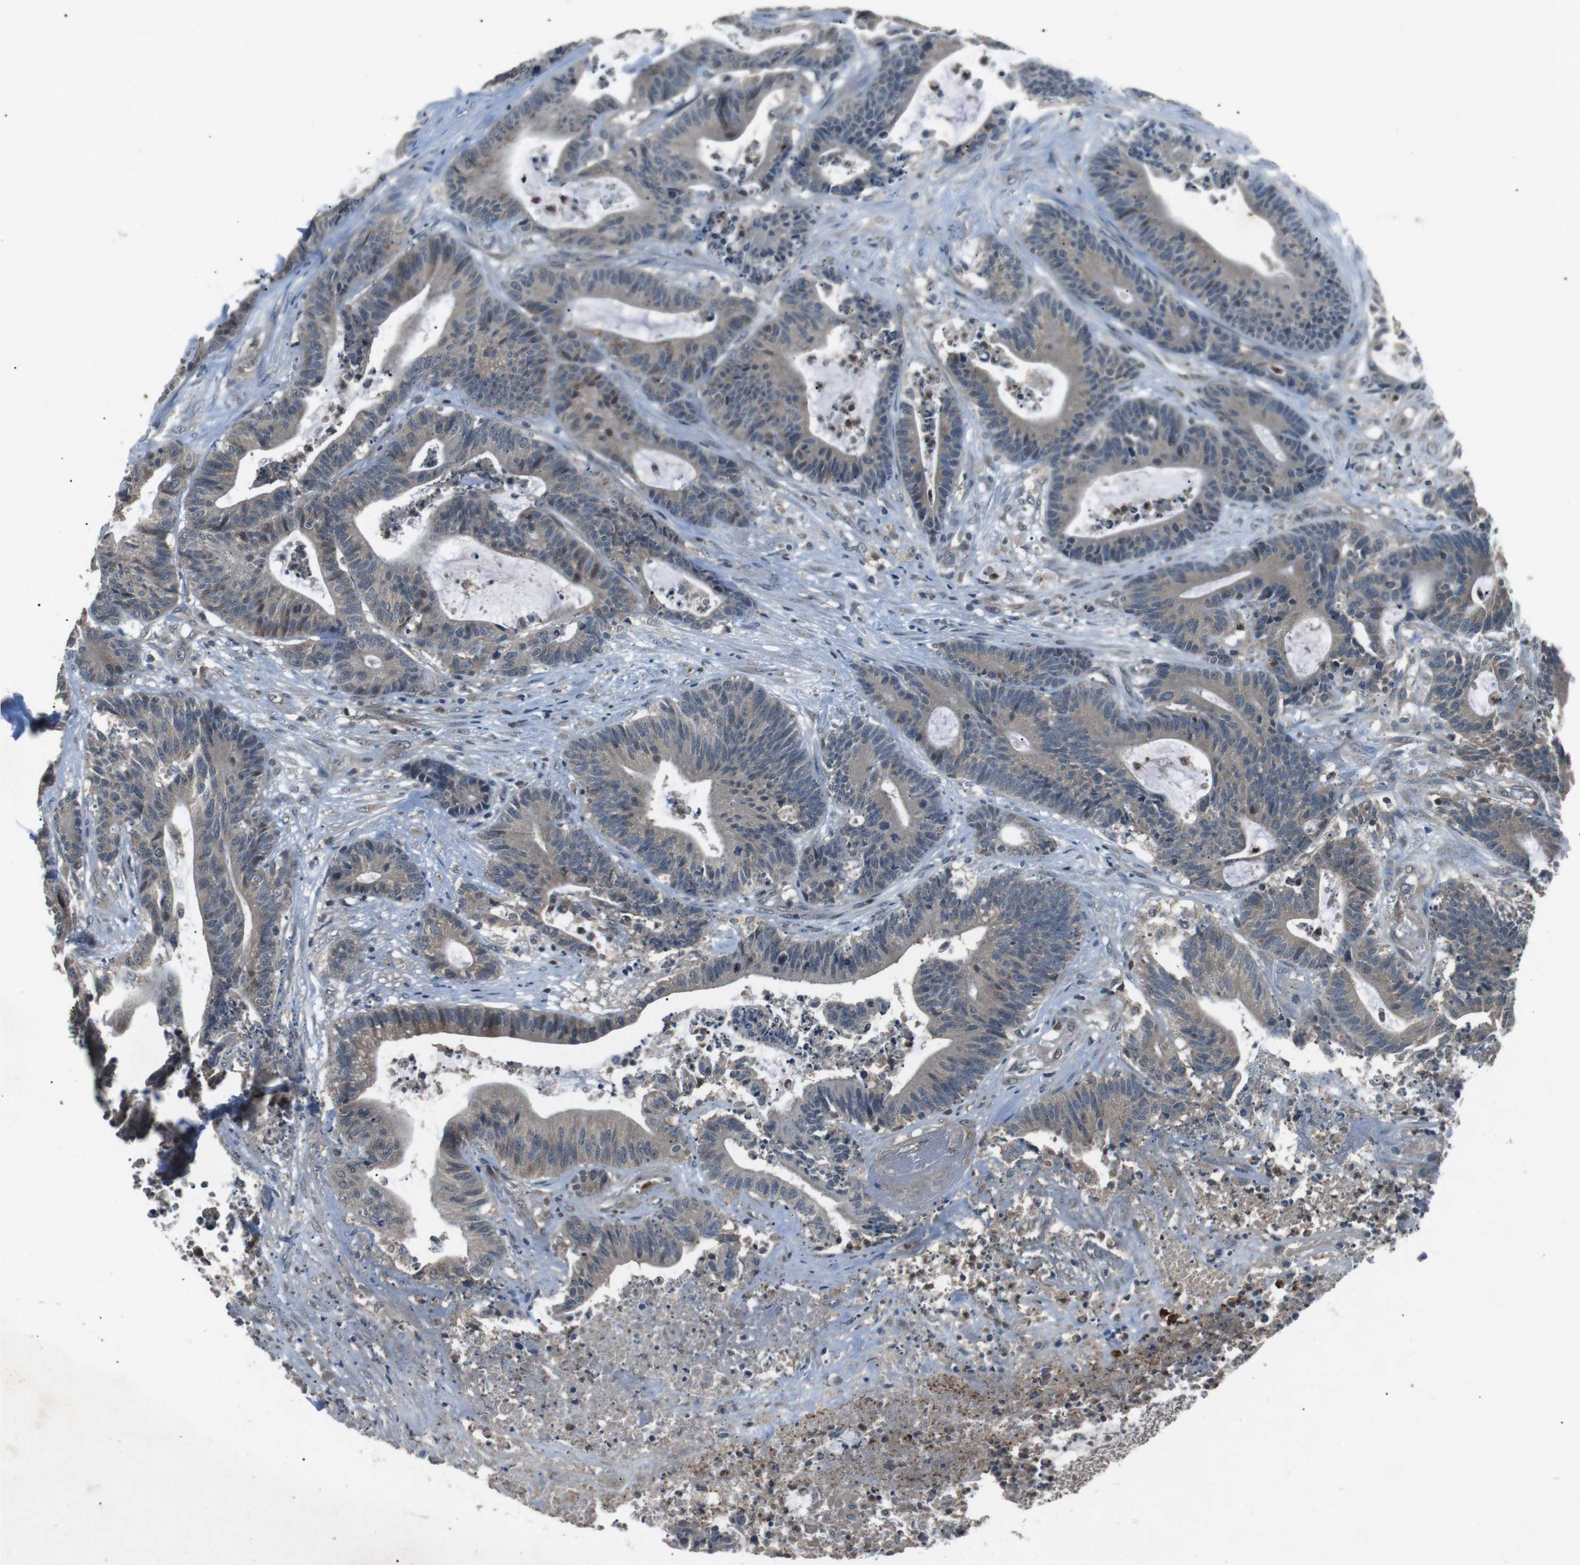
{"staining": {"intensity": "weak", "quantity": "25%-75%", "location": "cytoplasmic/membranous"}, "tissue": "colorectal cancer", "cell_type": "Tumor cells", "image_type": "cancer", "snomed": [{"axis": "morphology", "description": "Adenocarcinoma, NOS"}, {"axis": "topography", "description": "Colon"}], "caption": "Immunohistochemical staining of human colorectal cancer (adenocarcinoma) shows low levels of weak cytoplasmic/membranous staining in approximately 25%-75% of tumor cells.", "gene": "NEK7", "patient": {"sex": "female", "age": 84}}